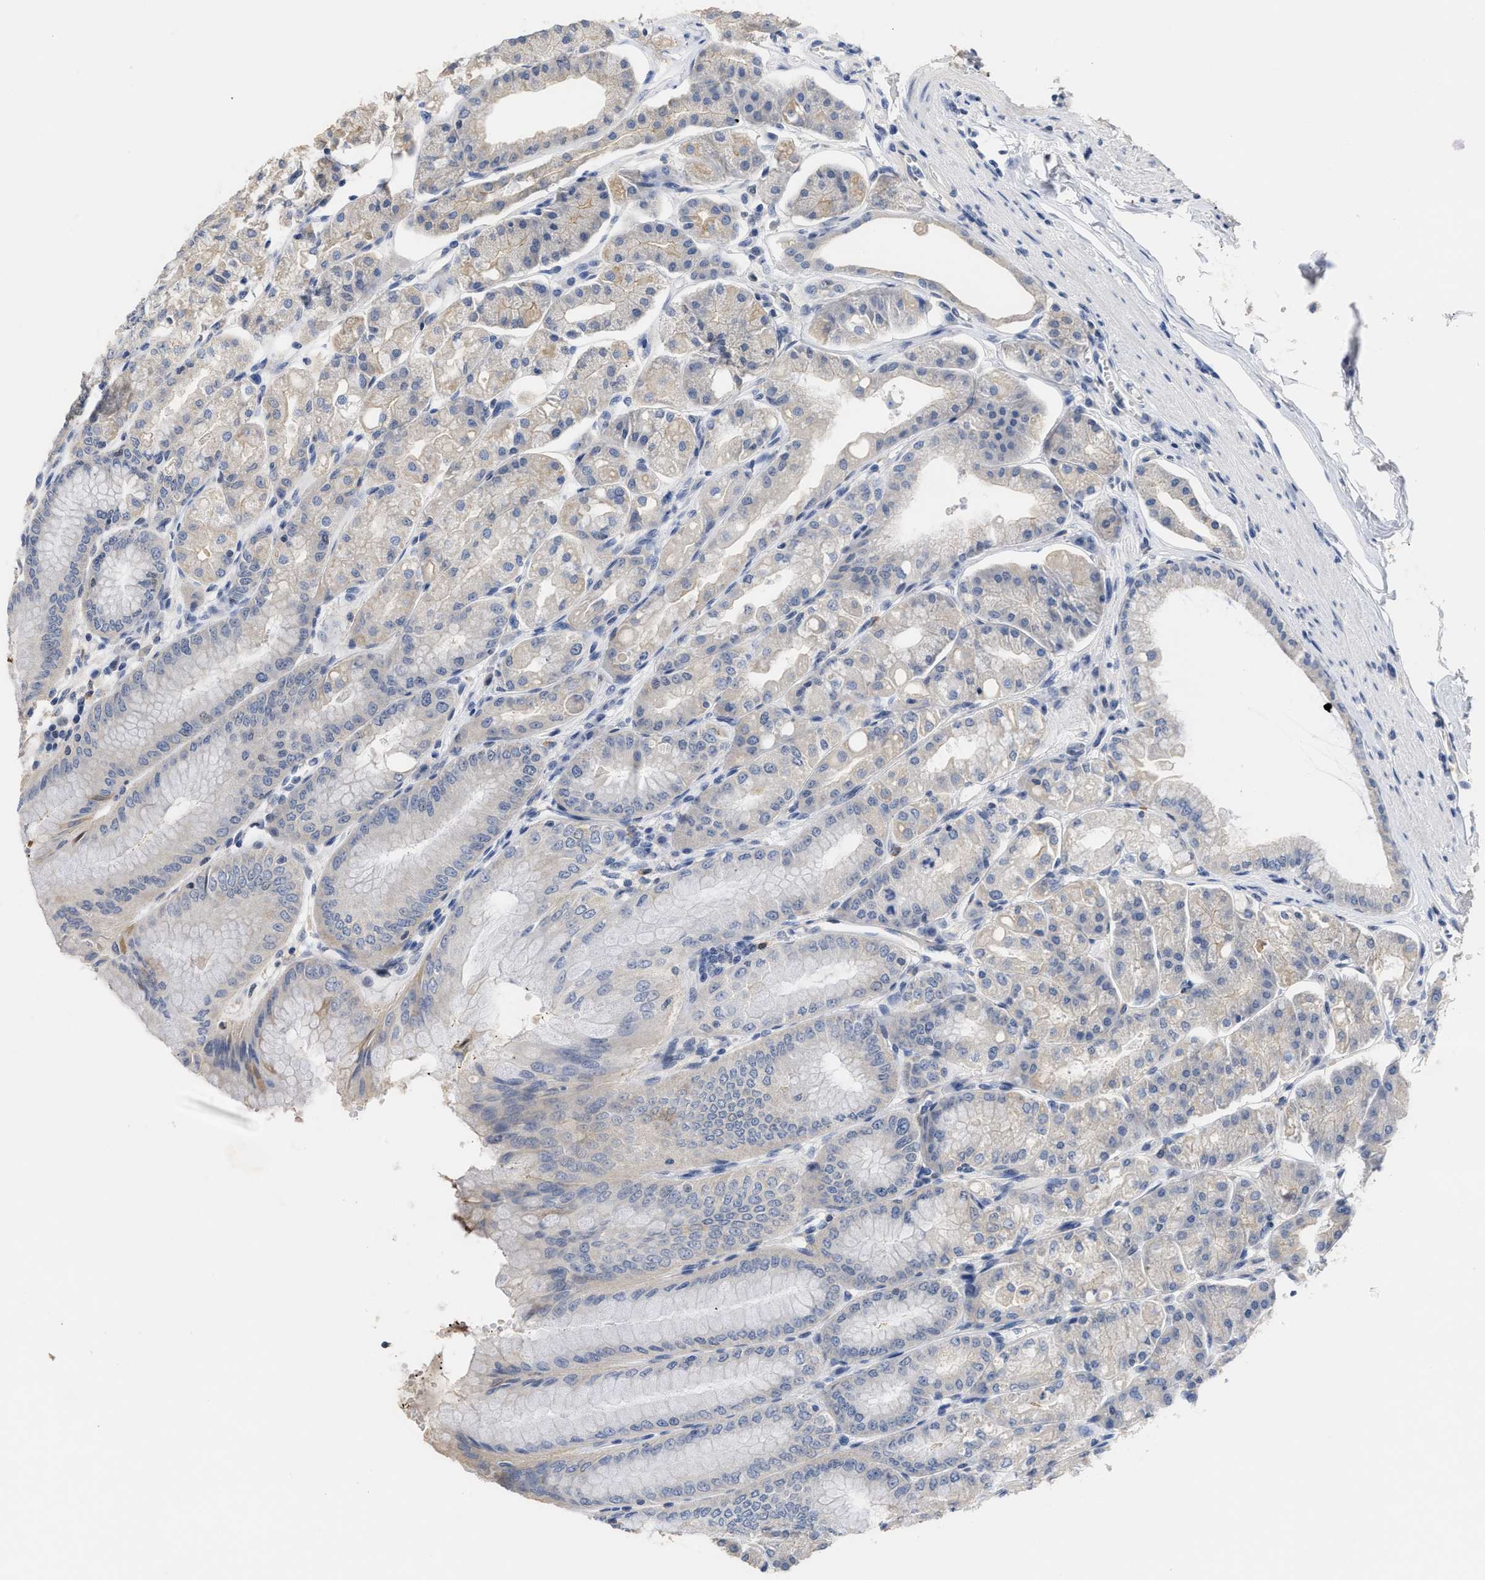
{"staining": {"intensity": "moderate", "quantity": "25%-75%", "location": "nuclear"}, "tissue": "stomach", "cell_type": "Glandular cells", "image_type": "normal", "snomed": [{"axis": "morphology", "description": "Normal tissue, NOS"}, {"axis": "topography", "description": "Stomach, lower"}], "caption": "Immunohistochemistry staining of unremarkable stomach, which demonstrates medium levels of moderate nuclear expression in approximately 25%-75% of glandular cells indicating moderate nuclear protein positivity. The staining was performed using DAB (brown) for protein detection and nuclei were counterstained in hematoxylin (blue).", "gene": "GGNBP2", "patient": {"sex": "male", "age": 71}}